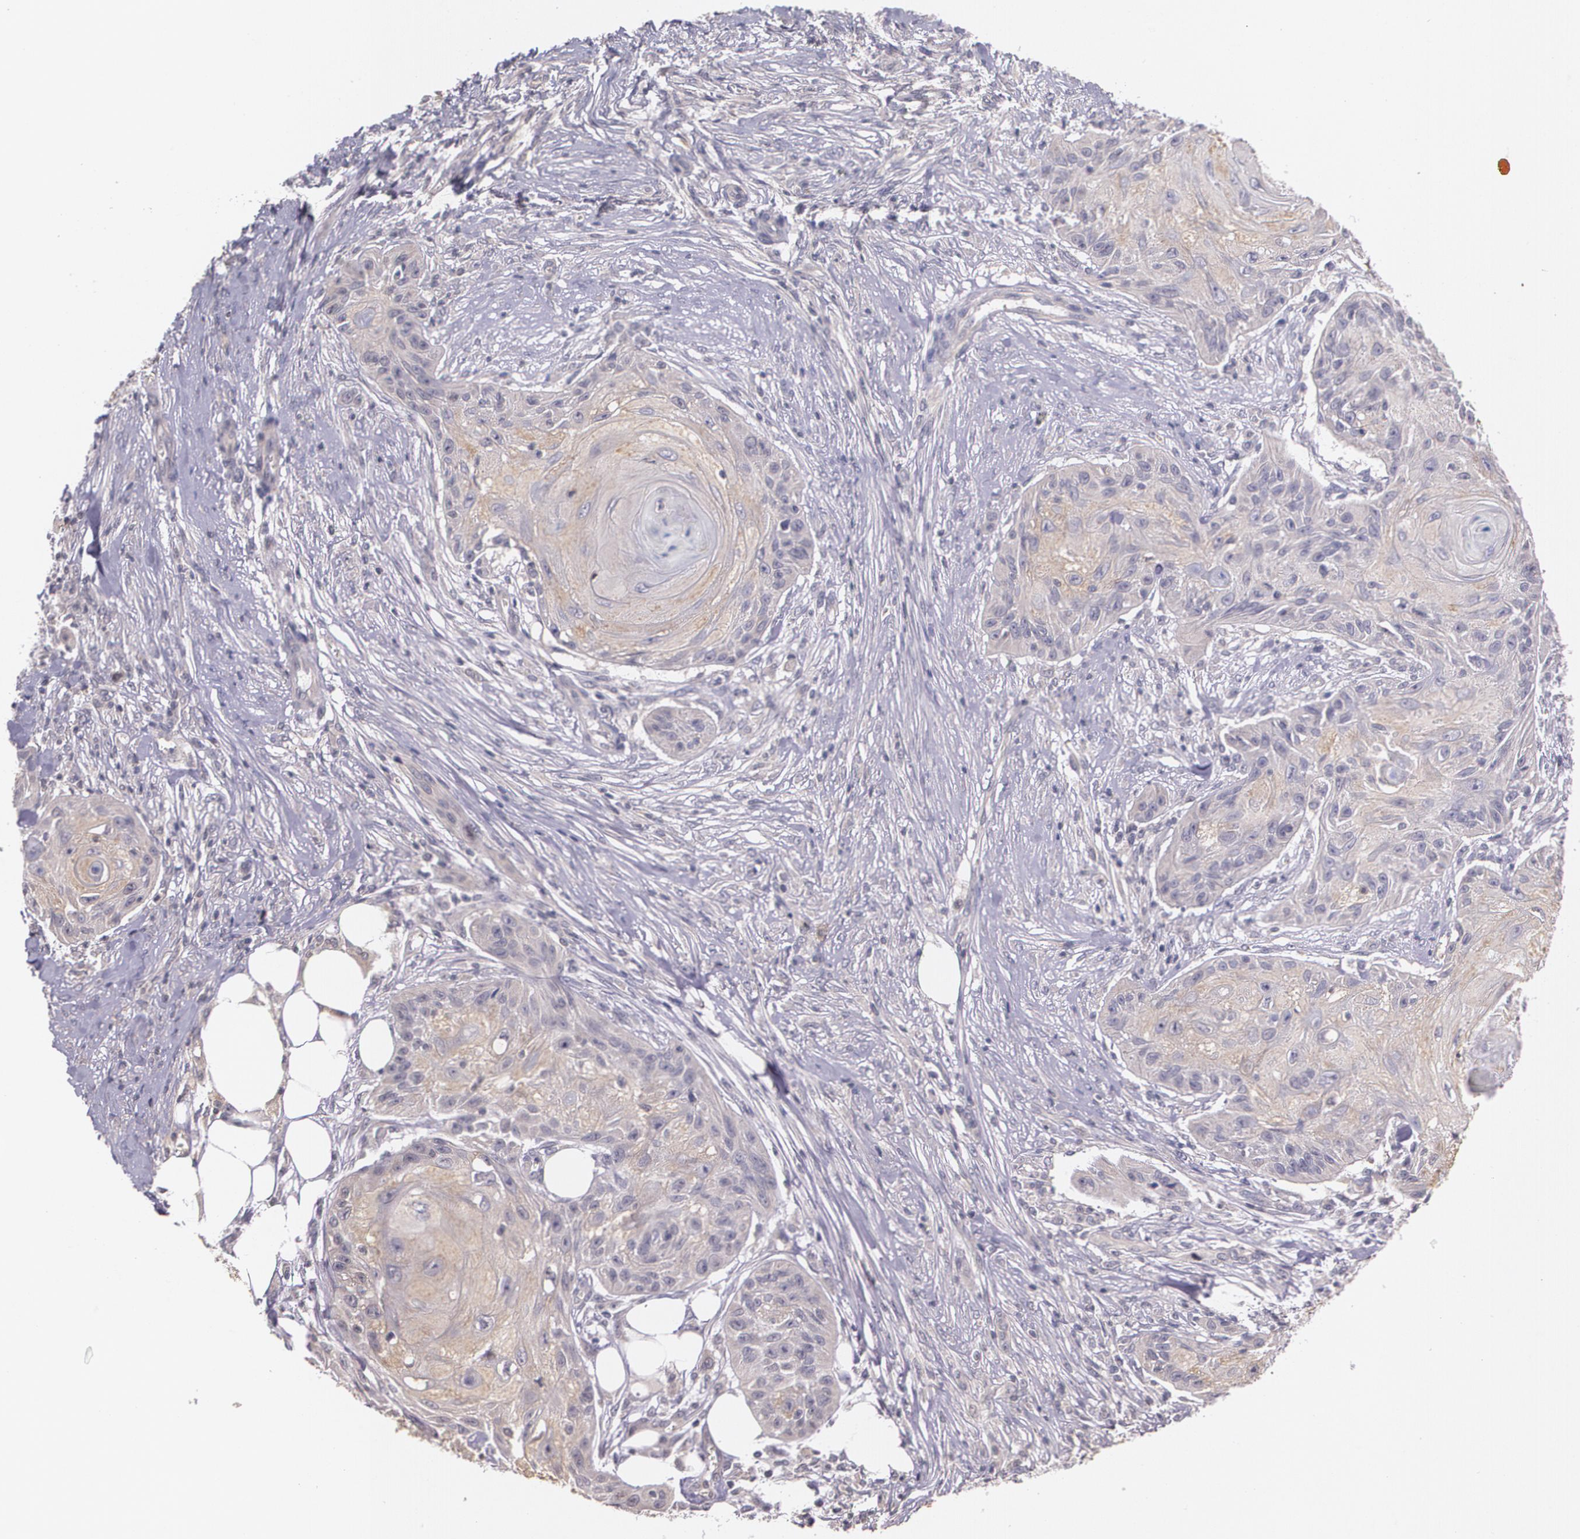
{"staining": {"intensity": "moderate", "quantity": ">75%", "location": "cytoplasmic/membranous"}, "tissue": "skin cancer", "cell_type": "Tumor cells", "image_type": "cancer", "snomed": [{"axis": "morphology", "description": "Squamous cell carcinoma, NOS"}, {"axis": "topography", "description": "Skin"}], "caption": "A brown stain labels moderate cytoplasmic/membranous staining of a protein in skin cancer (squamous cell carcinoma) tumor cells.", "gene": "TM4SF1", "patient": {"sex": "female", "age": 88}}